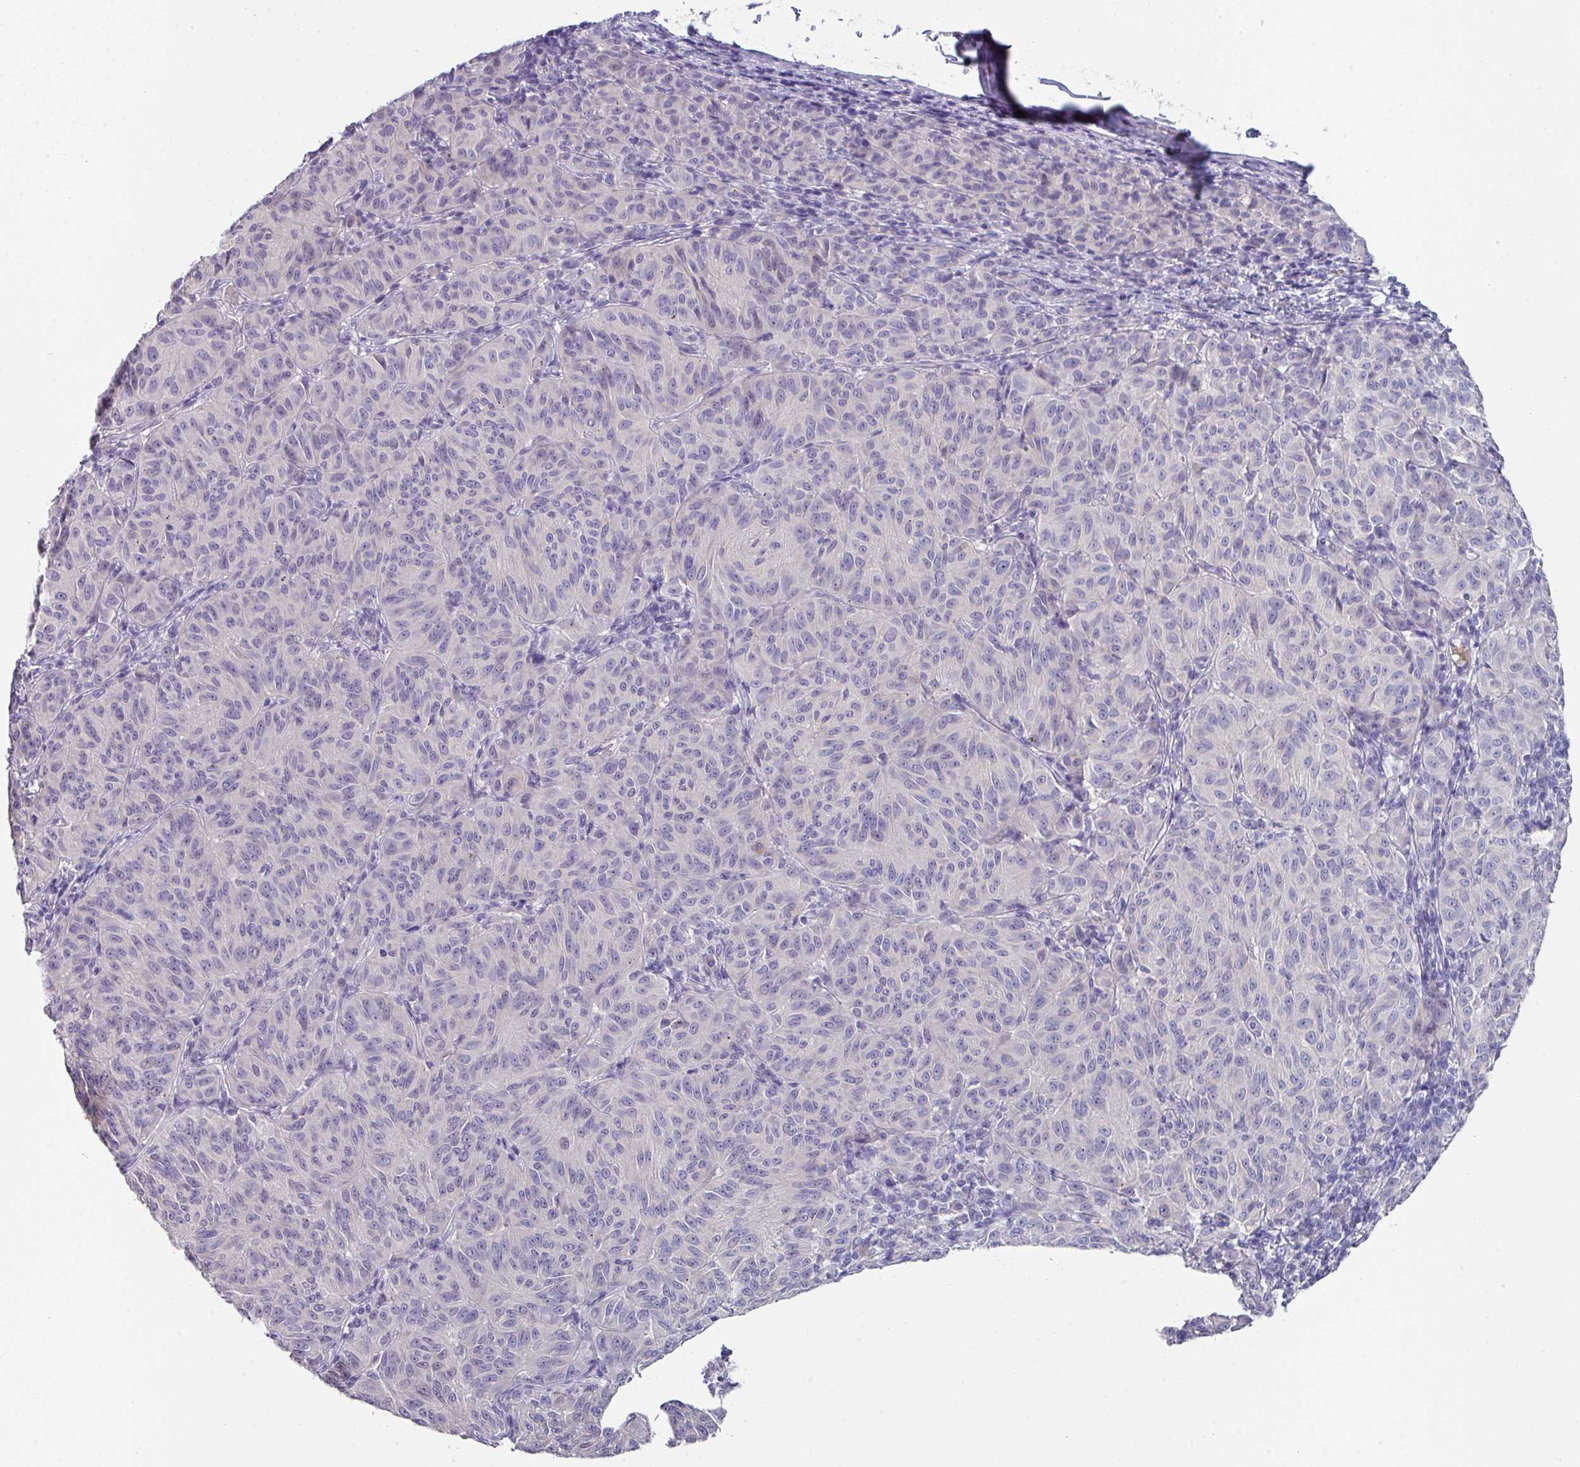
{"staining": {"intensity": "negative", "quantity": "none", "location": "none"}, "tissue": "melanoma", "cell_type": "Tumor cells", "image_type": "cancer", "snomed": [{"axis": "morphology", "description": "Malignant melanoma, NOS"}, {"axis": "topography", "description": "Skin"}], "caption": "The photomicrograph reveals no staining of tumor cells in melanoma. Brightfield microscopy of immunohistochemistry stained with DAB (3,3'-diaminobenzidine) (brown) and hematoxylin (blue), captured at high magnification.", "gene": "DEFB115", "patient": {"sex": "female", "age": 72}}